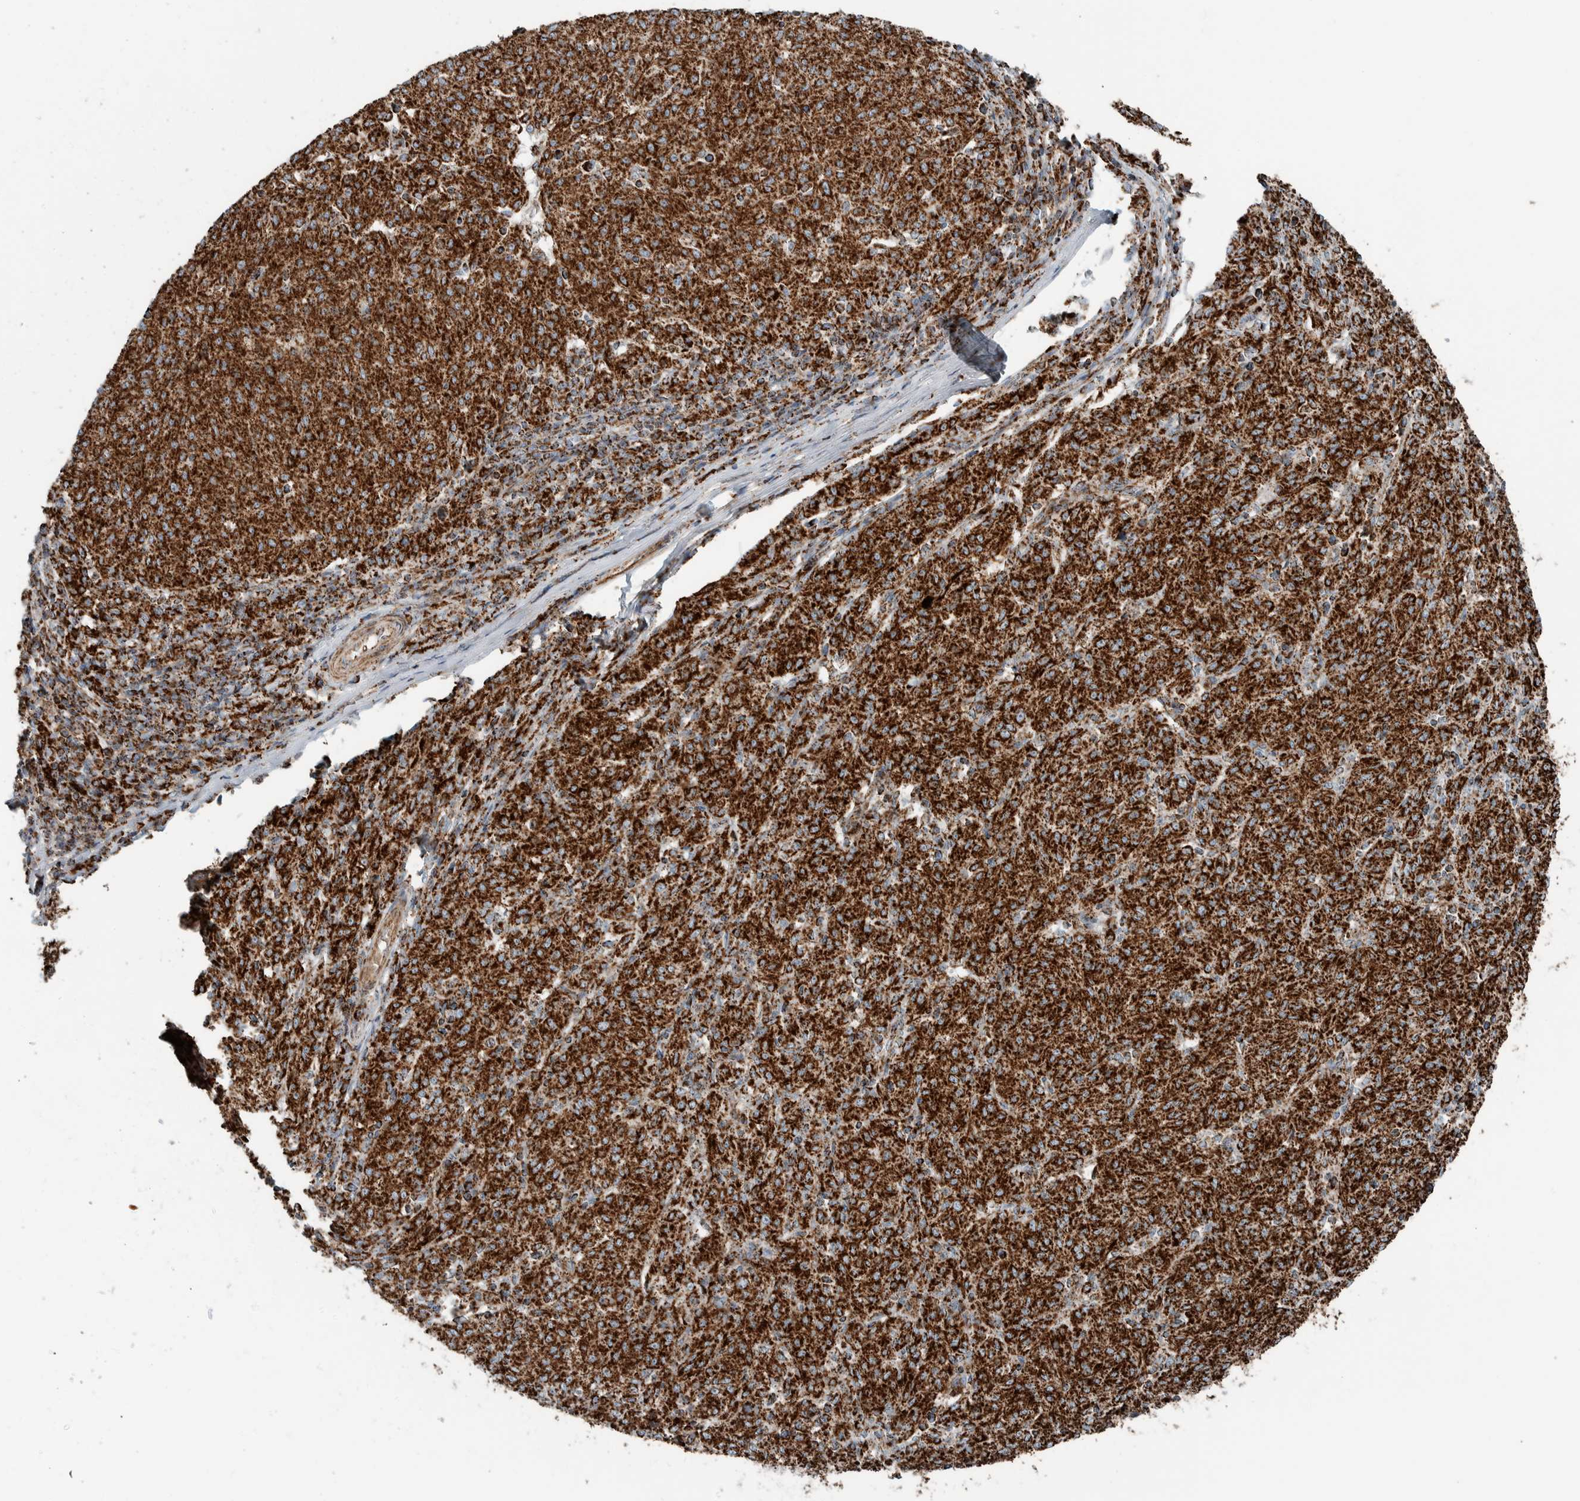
{"staining": {"intensity": "strong", "quantity": ">75%", "location": "cytoplasmic/membranous"}, "tissue": "melanoma", "cell_type": "Tumor cells", "image_type": "cancer", "snomed": [{"axis": "morphology", "description": "Malignant melanoma, NOS"}, {"axis": "topography", "description": "Skin"}], "caption": "This histopathology image reveals malignant melanoma stained with IHC to label a protein in brown. The cytoplasmic/membranous of tumor cells show strong positivity for the protein. Nuclei are counter-stained blue.", "gene": "CNTROB", "patient": {"sex": "female", "age": 72}}